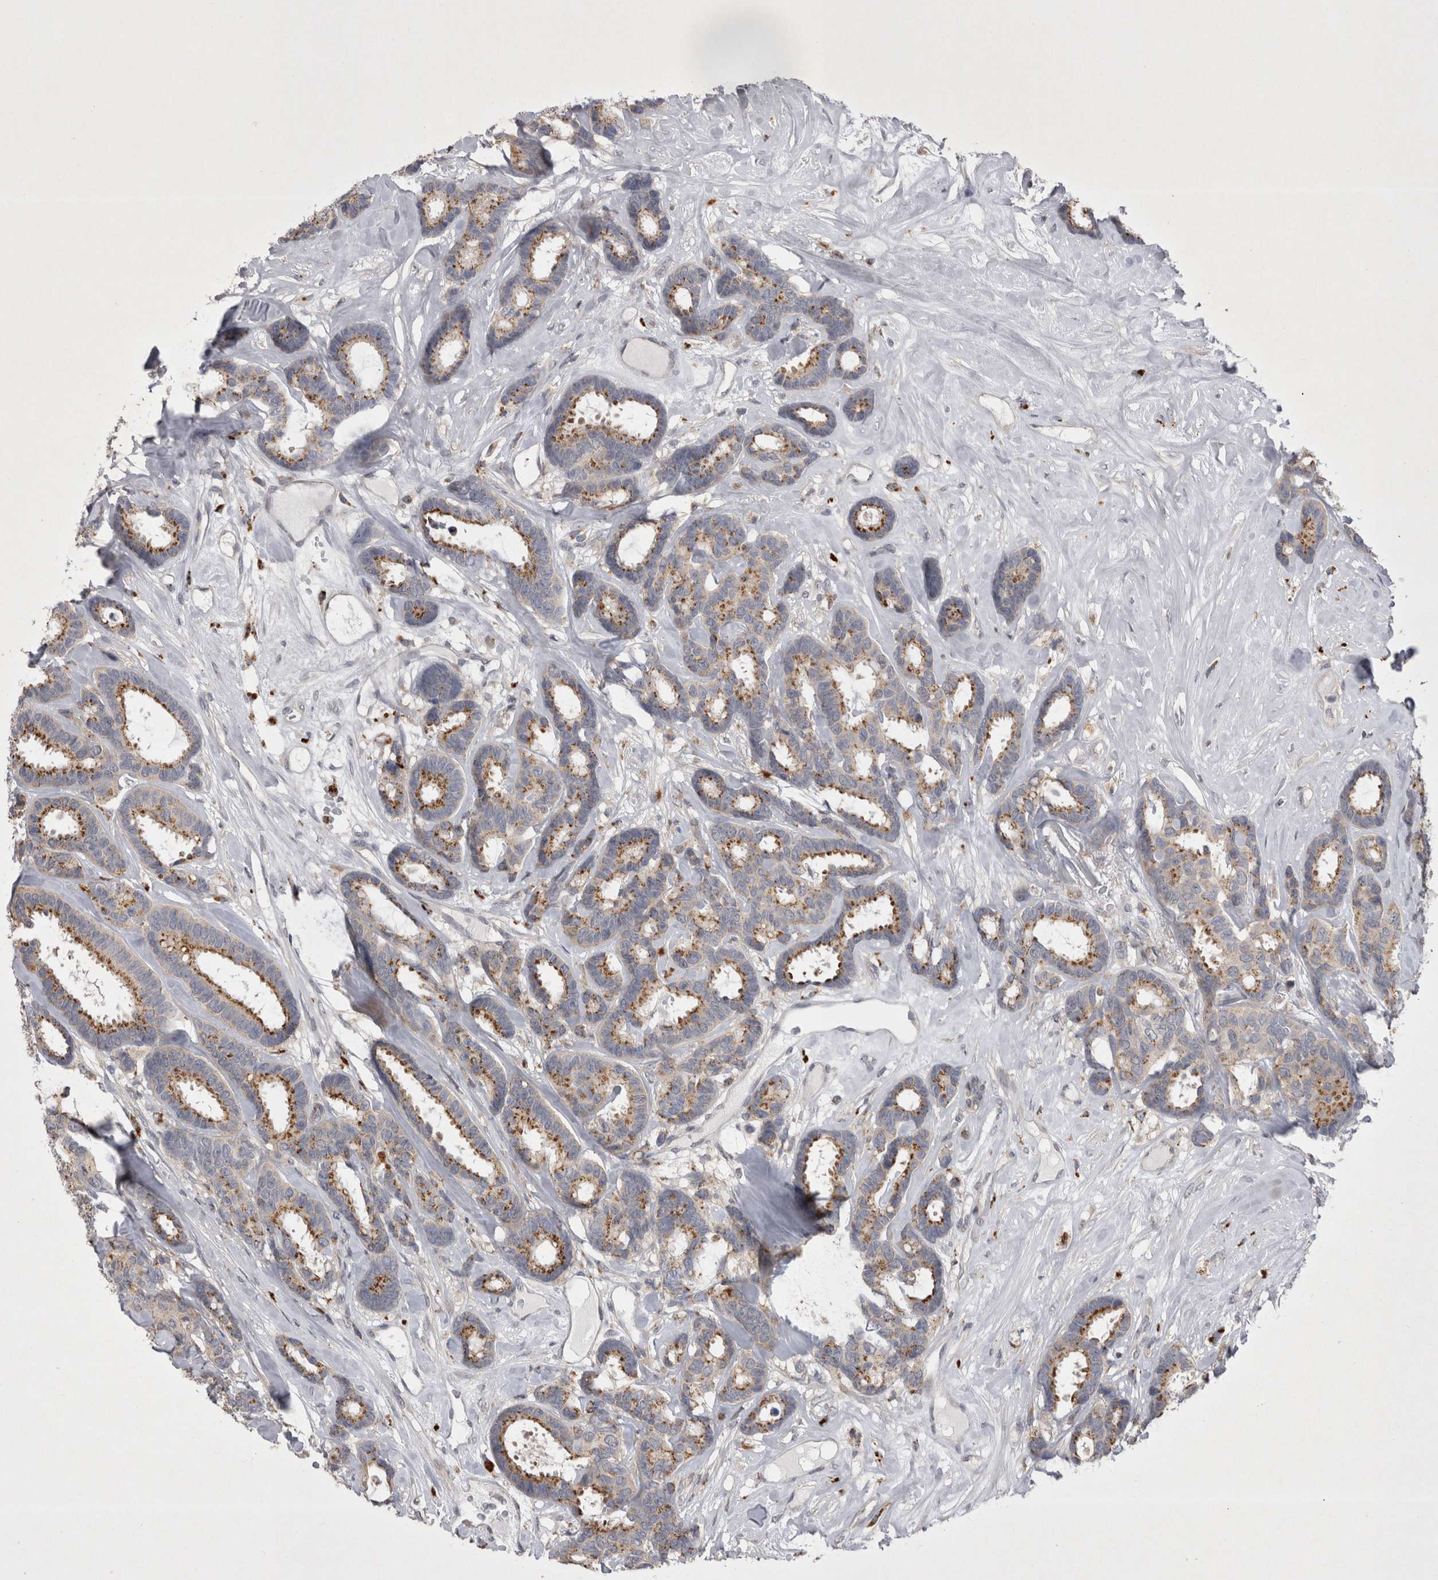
{"staining": {"intensity": "moderate", "quantity": ">75%", "location": "cytoplasmic/membranous"}, "tissue": "breast cancer", "cell_type": "Tumor cells", "image_type": "cancer", "snomed": [{"axis": "morphology", "description": "Duct carcinoma"}, {"axis": "topography", "description": "Breast"}], "caption": "Protein expression by IHC shows moderate cytoplasmic/membranous staining in about >75% of tumor cells in breast infiltrating ductal carcinoma.", "gene": "CTBS", "patient": {"sex": "female", "age": 87}}